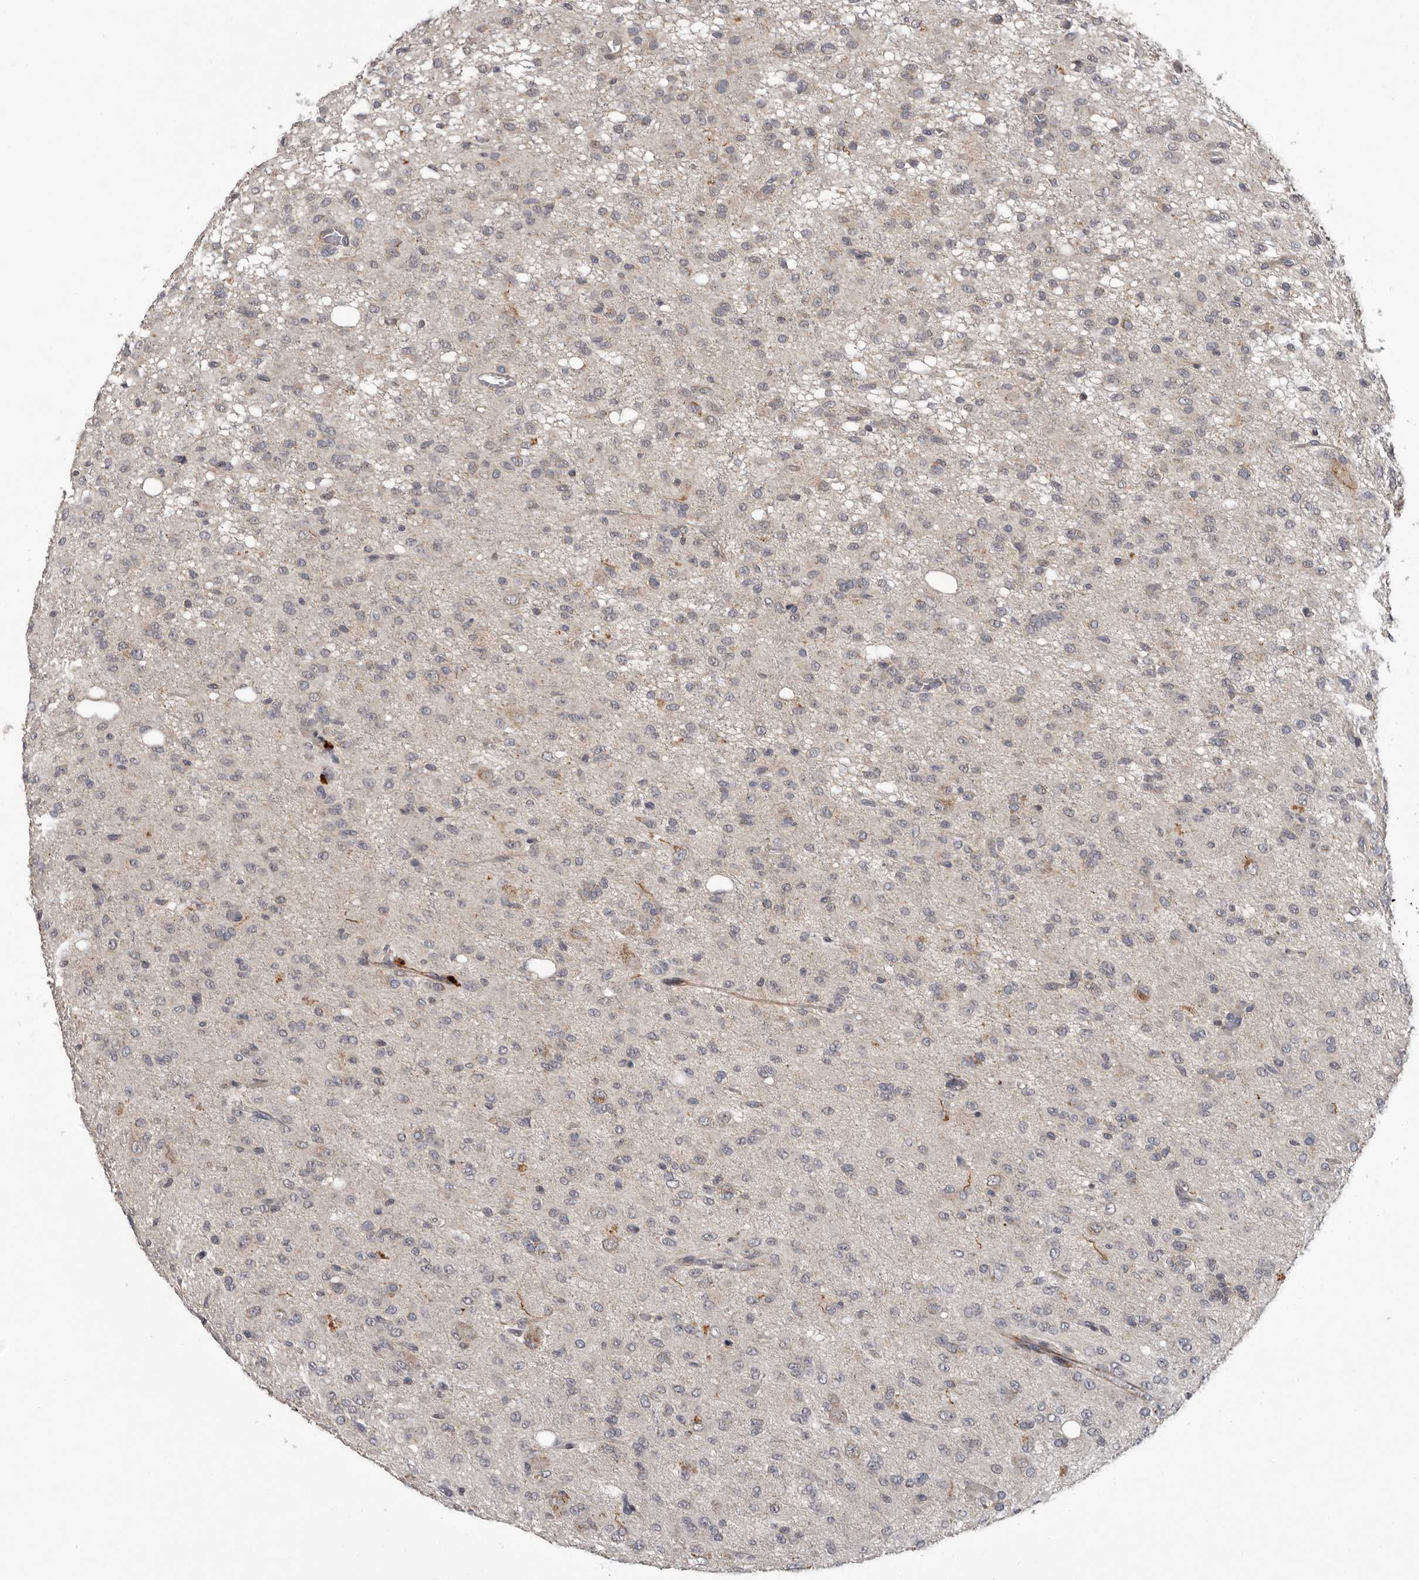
{"staining": {"intensity": "negative", "quantity": "none", "location": "none"}, "tissue": "glioma", "cell_type": "Tumor cells", "image_type": "cancer", "snomed": [{"axis": "morphology", "description": "Glioma, malignant, High grade"}, {"axis": "topography", "description": "Brain"}], "caption": "Malignant glioma (high-grade) was stained to show a protein in brown. There is no significant positivity in tumor cells. (Brightfield microscopy of DAB (3,3'-diaminobenzidine) IHC at high magnification).", "gene": "FGFR4", "patient": {"sex": "female", "age": 59}}